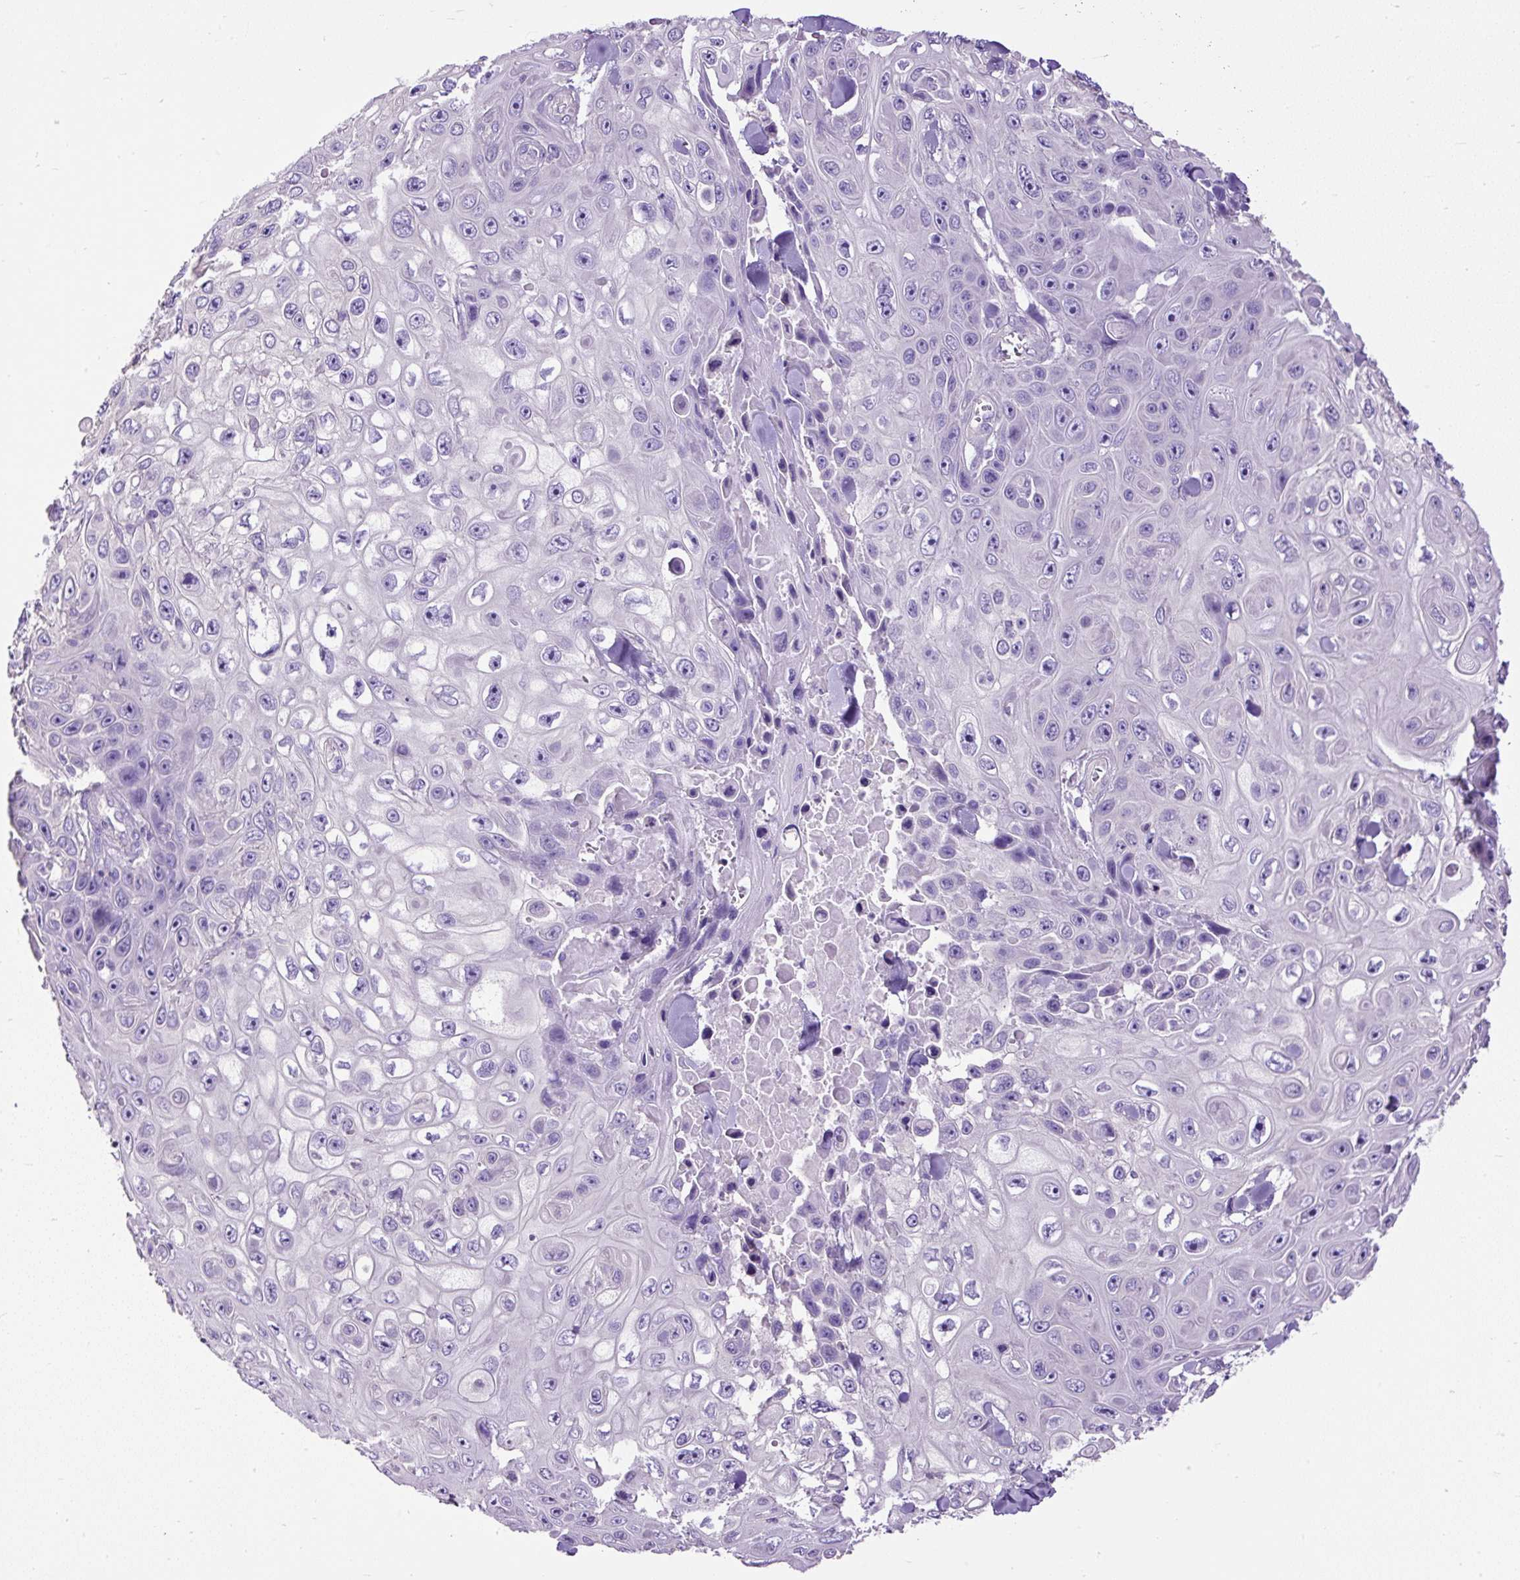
{"staining": {"intensity": "negative", "quantity": "none", "location": "none"}, "tissue": "skin cancer", "cell_type": "Tumor cells", "image_type": "cancer", "snomed": [{"axis": "morphology", "description": "Squamous cell carcinoma, NOS"}, {"axis": "topography", "description": "Skin"}], "caption": "The IHC image has no significant staining in tumor cells of skin cancer (squamous cell carcinoma) tissue.", "gene": "PDIA2", "patient": {"sex": "male", "age": 82}}